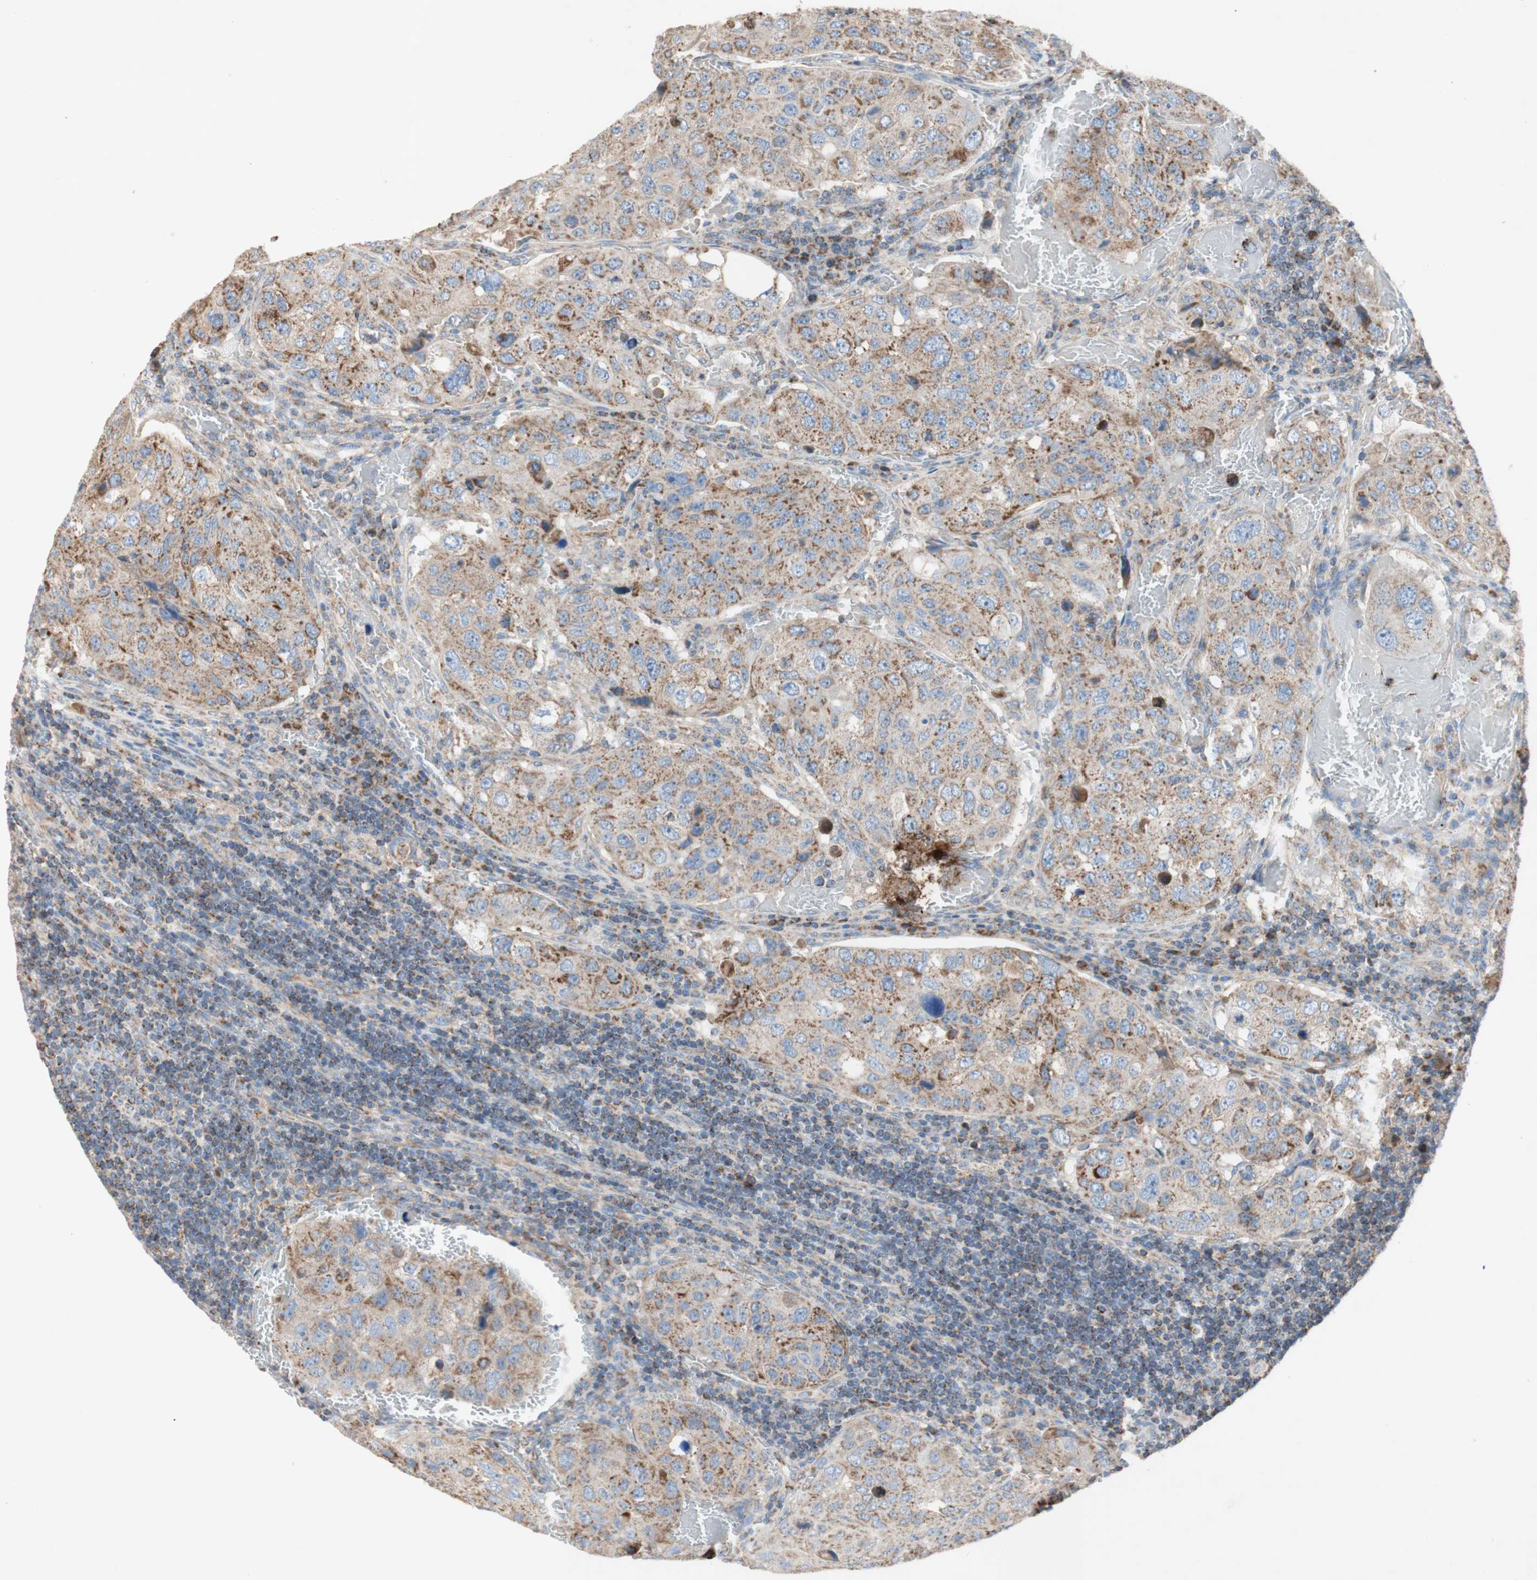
{"staining": {"intensity": "weak", "quantity": ">75%", "location": "cytoplasmic/membranous"}, "tissue": "urothelial cancer", "cell_type": "Tumor cells", "image_type": "cancer", "snomed": [{"axis": "morphology", "description": "Urothelial carcinoma, High grade"}, {"axis": "topography", "description": "Lymph node"}, {"axis": "topography", "description": "Urinary bladder"}], "caption": "Protein analysis of urothelial carcinoma (high-grade) tissue reveals weak cytoplasmic/membranous expression in about >75% of tumor cells. (DAB = brown stain, brightfield microscopy at high magnification).", "gene": "SDHB", "patient": {"sex": "male", "age": 51}}